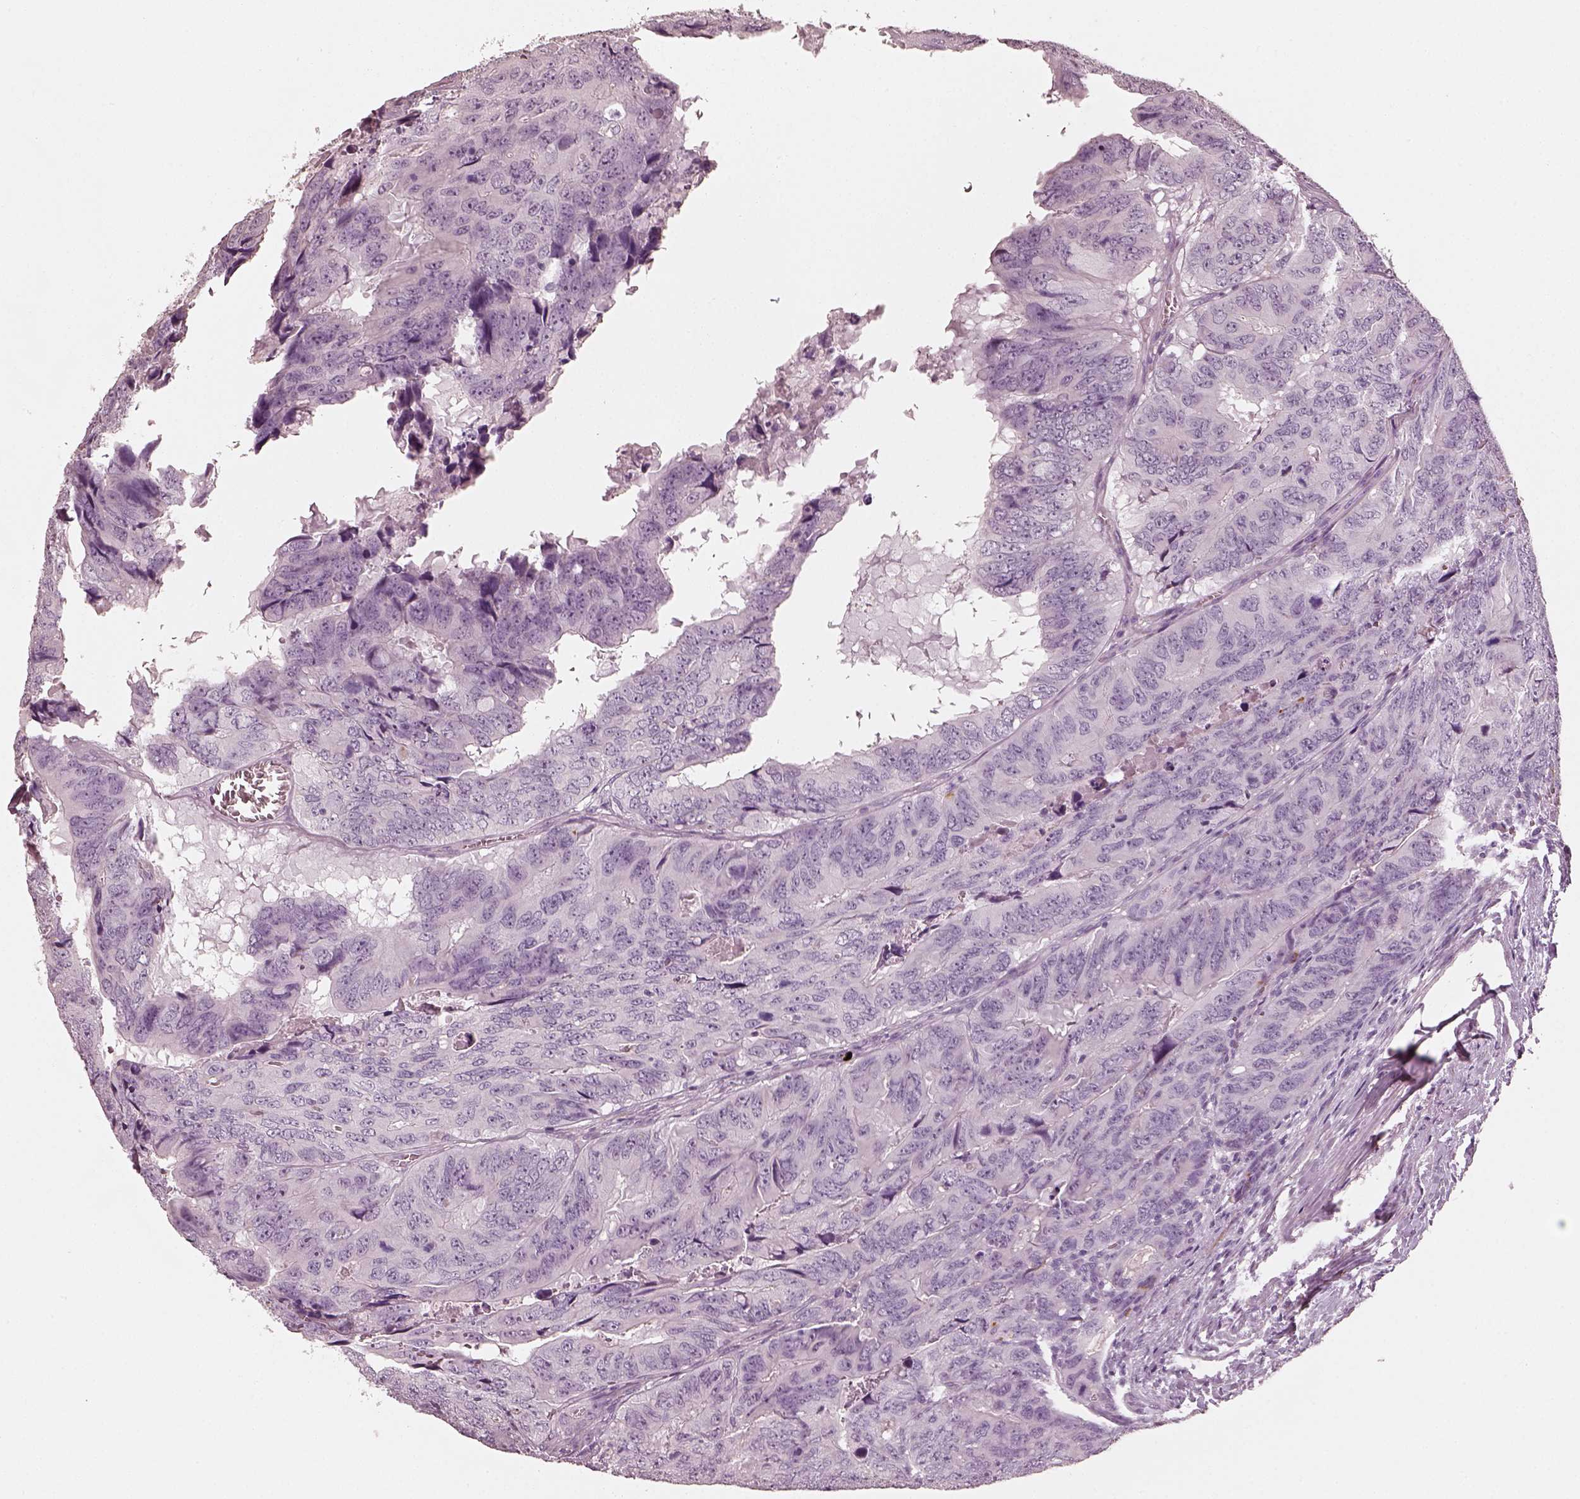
{"staining": {"intensity": "negative", "quantity": "none", "location": "none"}, "tissue": "colorectal cancer", "cell_type": "Tumor cells", "image_type": "cancer", "snomed": [{"axis": "morphology", "description": "Adenocarcinoma, NOS"}, {"axis": "topography", "description": "Colon"}], "caption": "Immunohistochemical staining of human adenocarcinoma (colorectal) exhibits no significant positivity in tumor cells.", "gene": "RS1", "patient": {"sex": "male", "age": 79}}